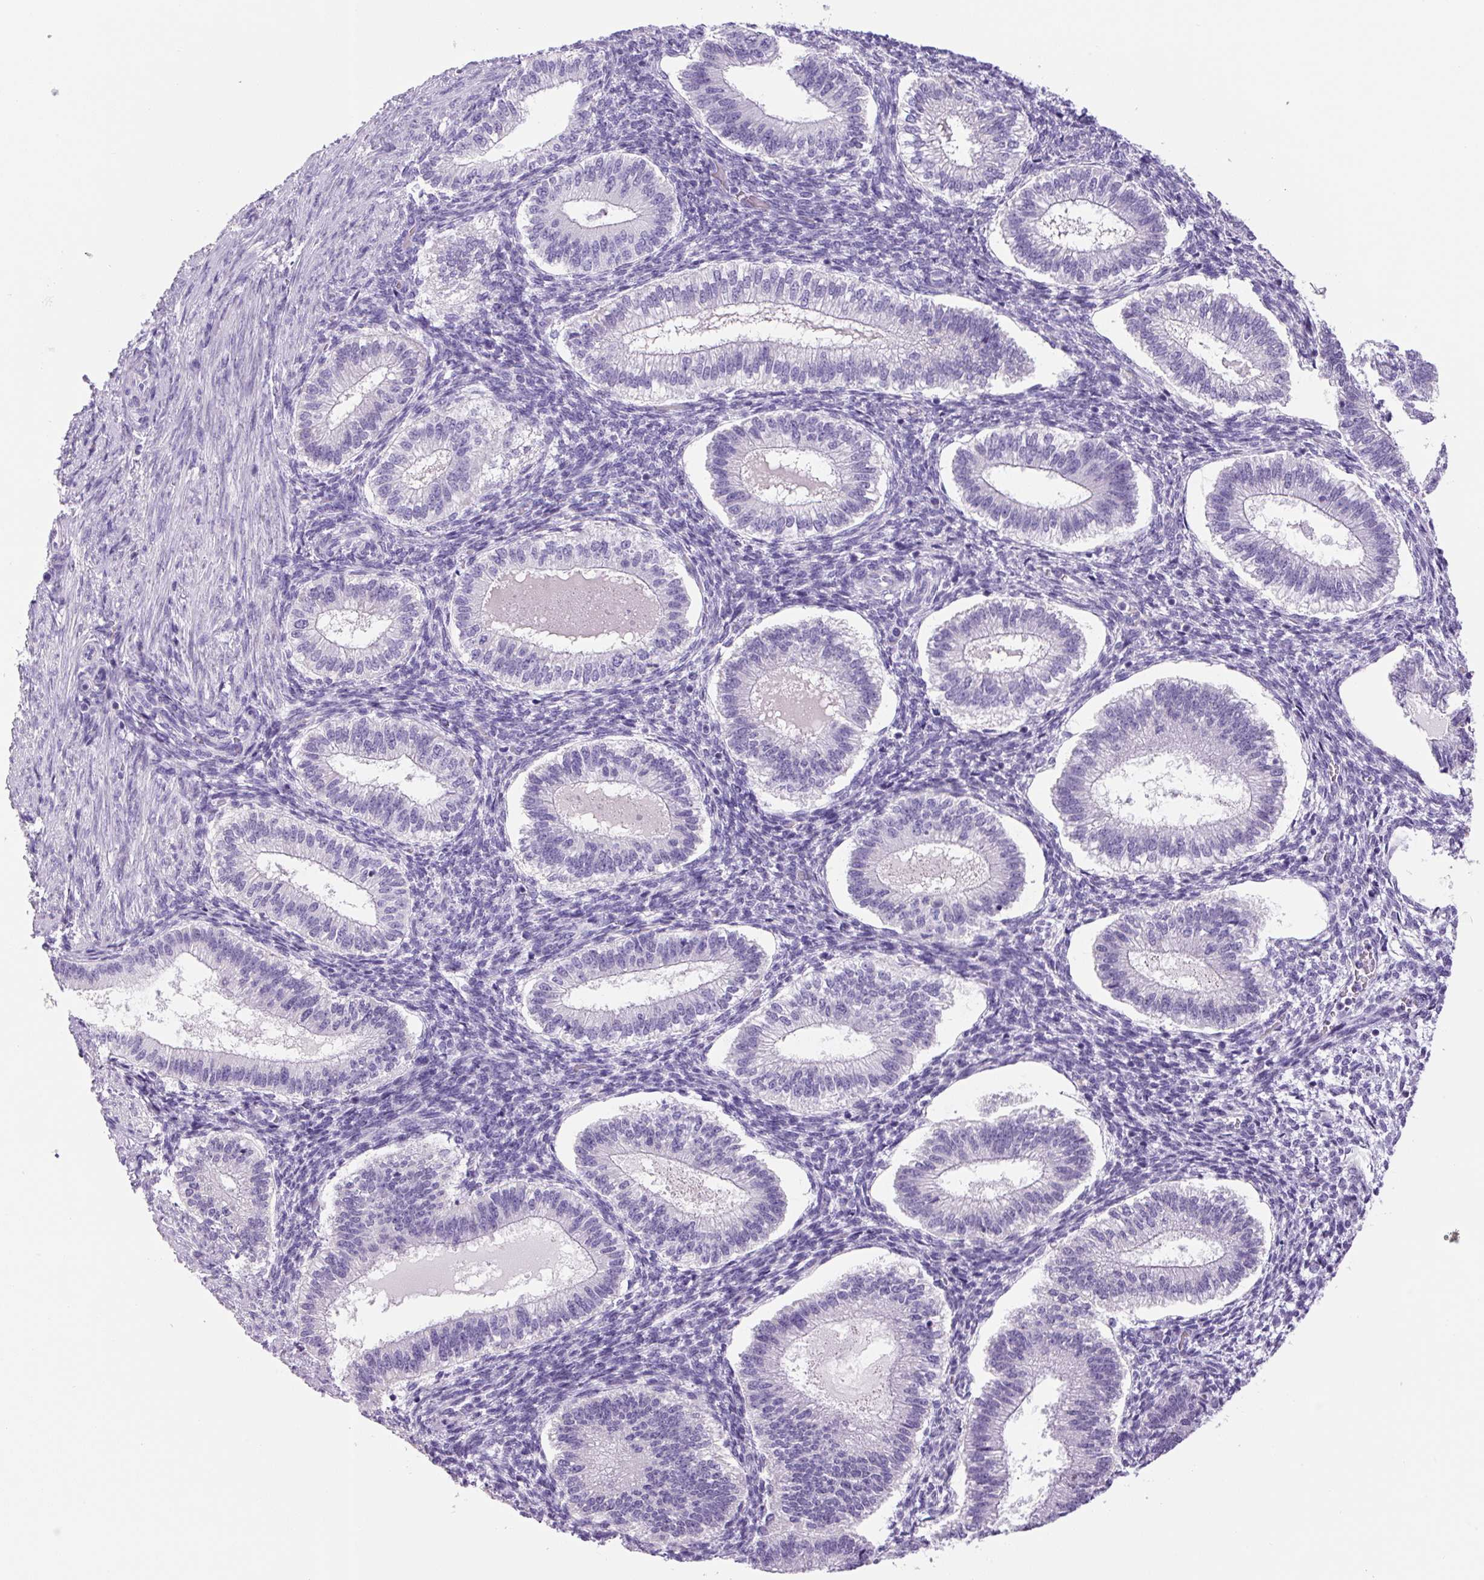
{"staining": {"intensity": "negative", "quantity": "none", "location": "none"}, "tissue": "endometrium", "cell_type": "Cells in endometrial stroma", "image_type": "normal", "snomed": [{"axis": "morphology", "description": "Normal tissue, NOS"}, {"axis": "topography", "description": "Endometrium"}], "caption": "Immunohistochemical staining of benign endometrium displays no significant expression in cells in endometrial stroma.", "gene": "CHGA", "patient": {"sex": "female", "age": 25}}